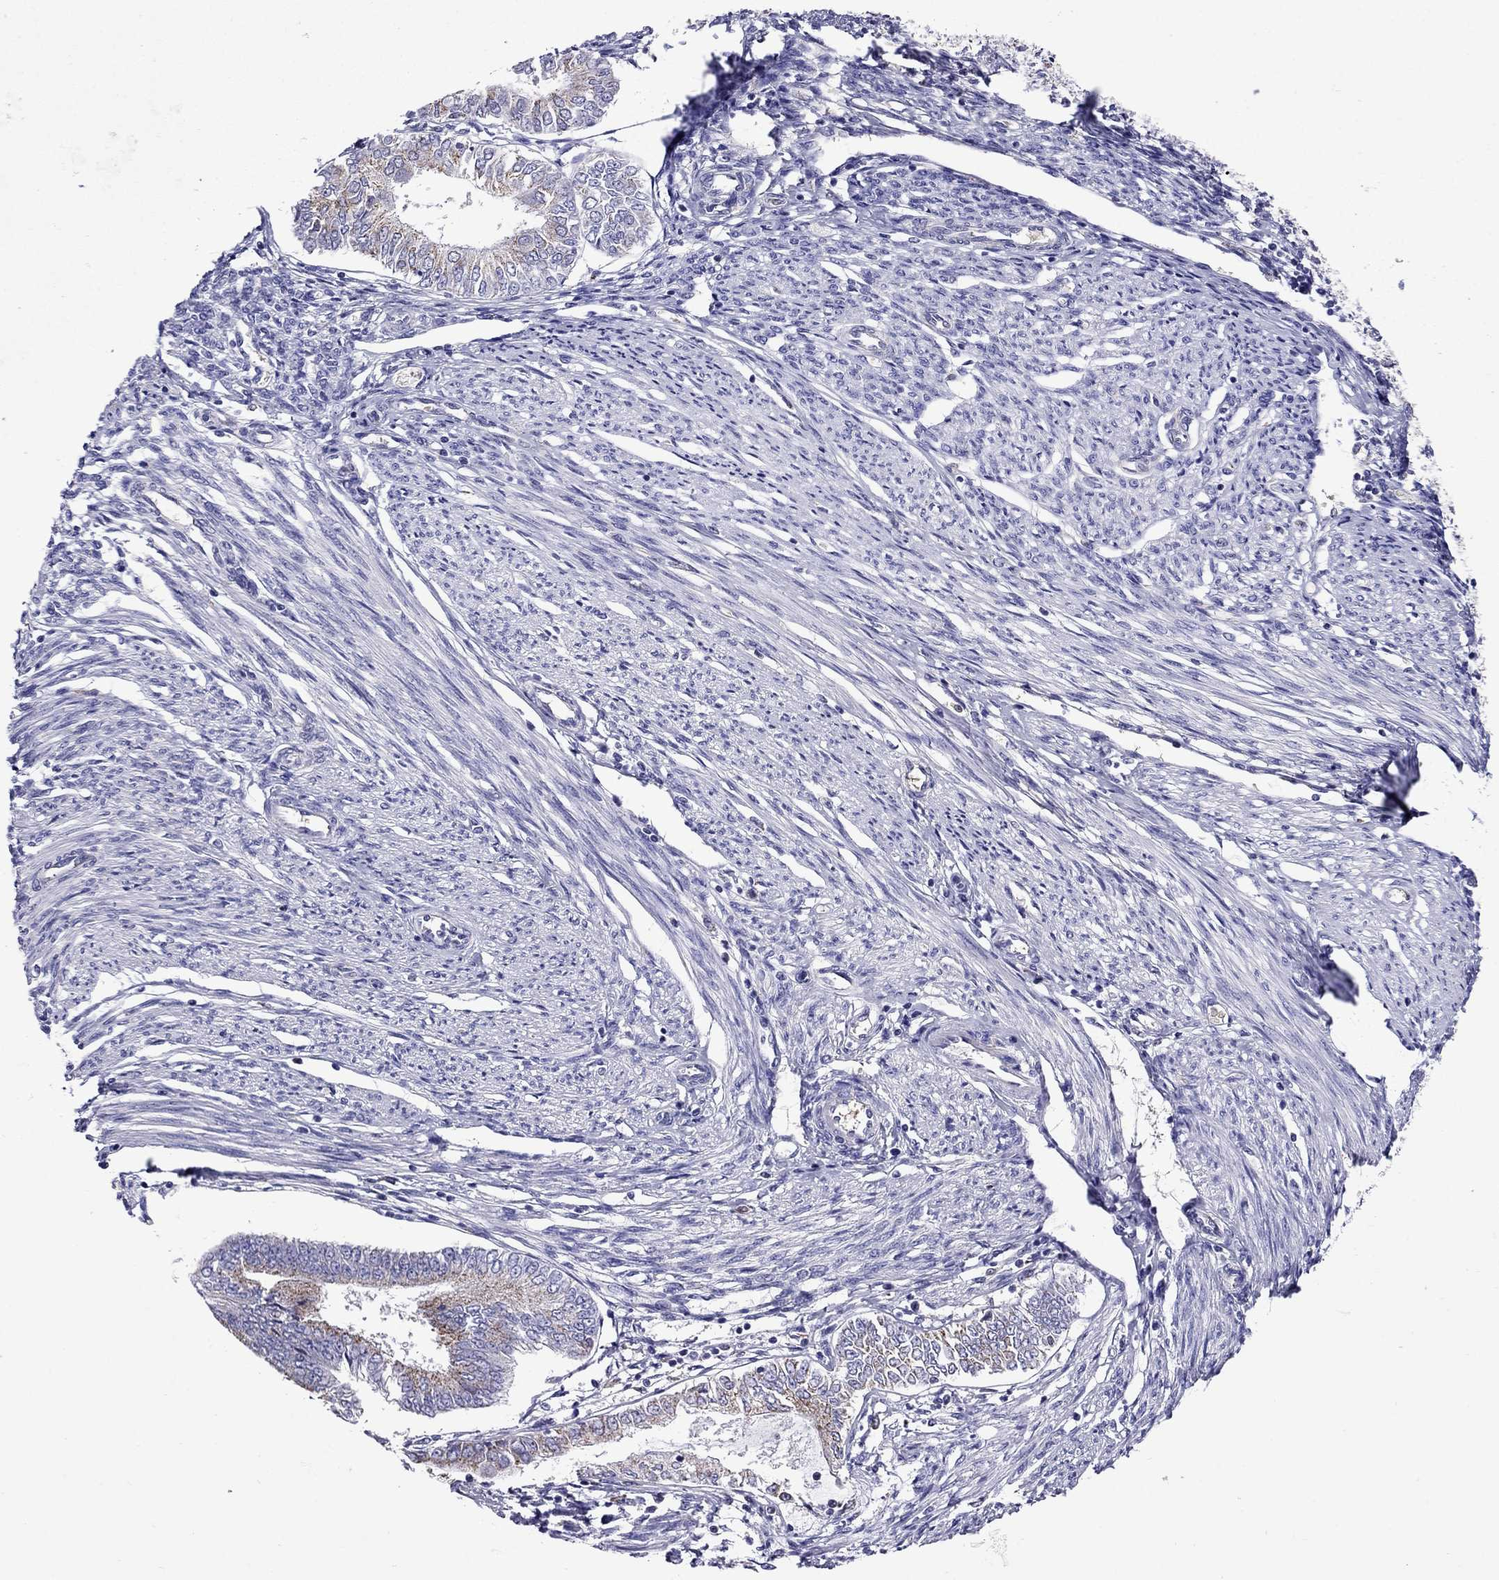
{"staining": {"intensity": "weak", "quantity": "25%-75%", "location": "cytoplasmic/membranous"}, "tissue": "endometrial cancer", "cell_type": "Tumor cells", "image_type": "cancer", "snomed": [{"axis": "morphology", "description": "Adenocarcinoma, NOS"}, {"axis": "topography", "description": "Endometrium"}], "caption": "This micrograph displays IHC staining of human endometrial cancer, with low weak cytoplasmic/membranous expression in approximately 25%-75% of tumor cells.", "gene": "SCG2", "patient": {"sex": "female", "age": 68}}